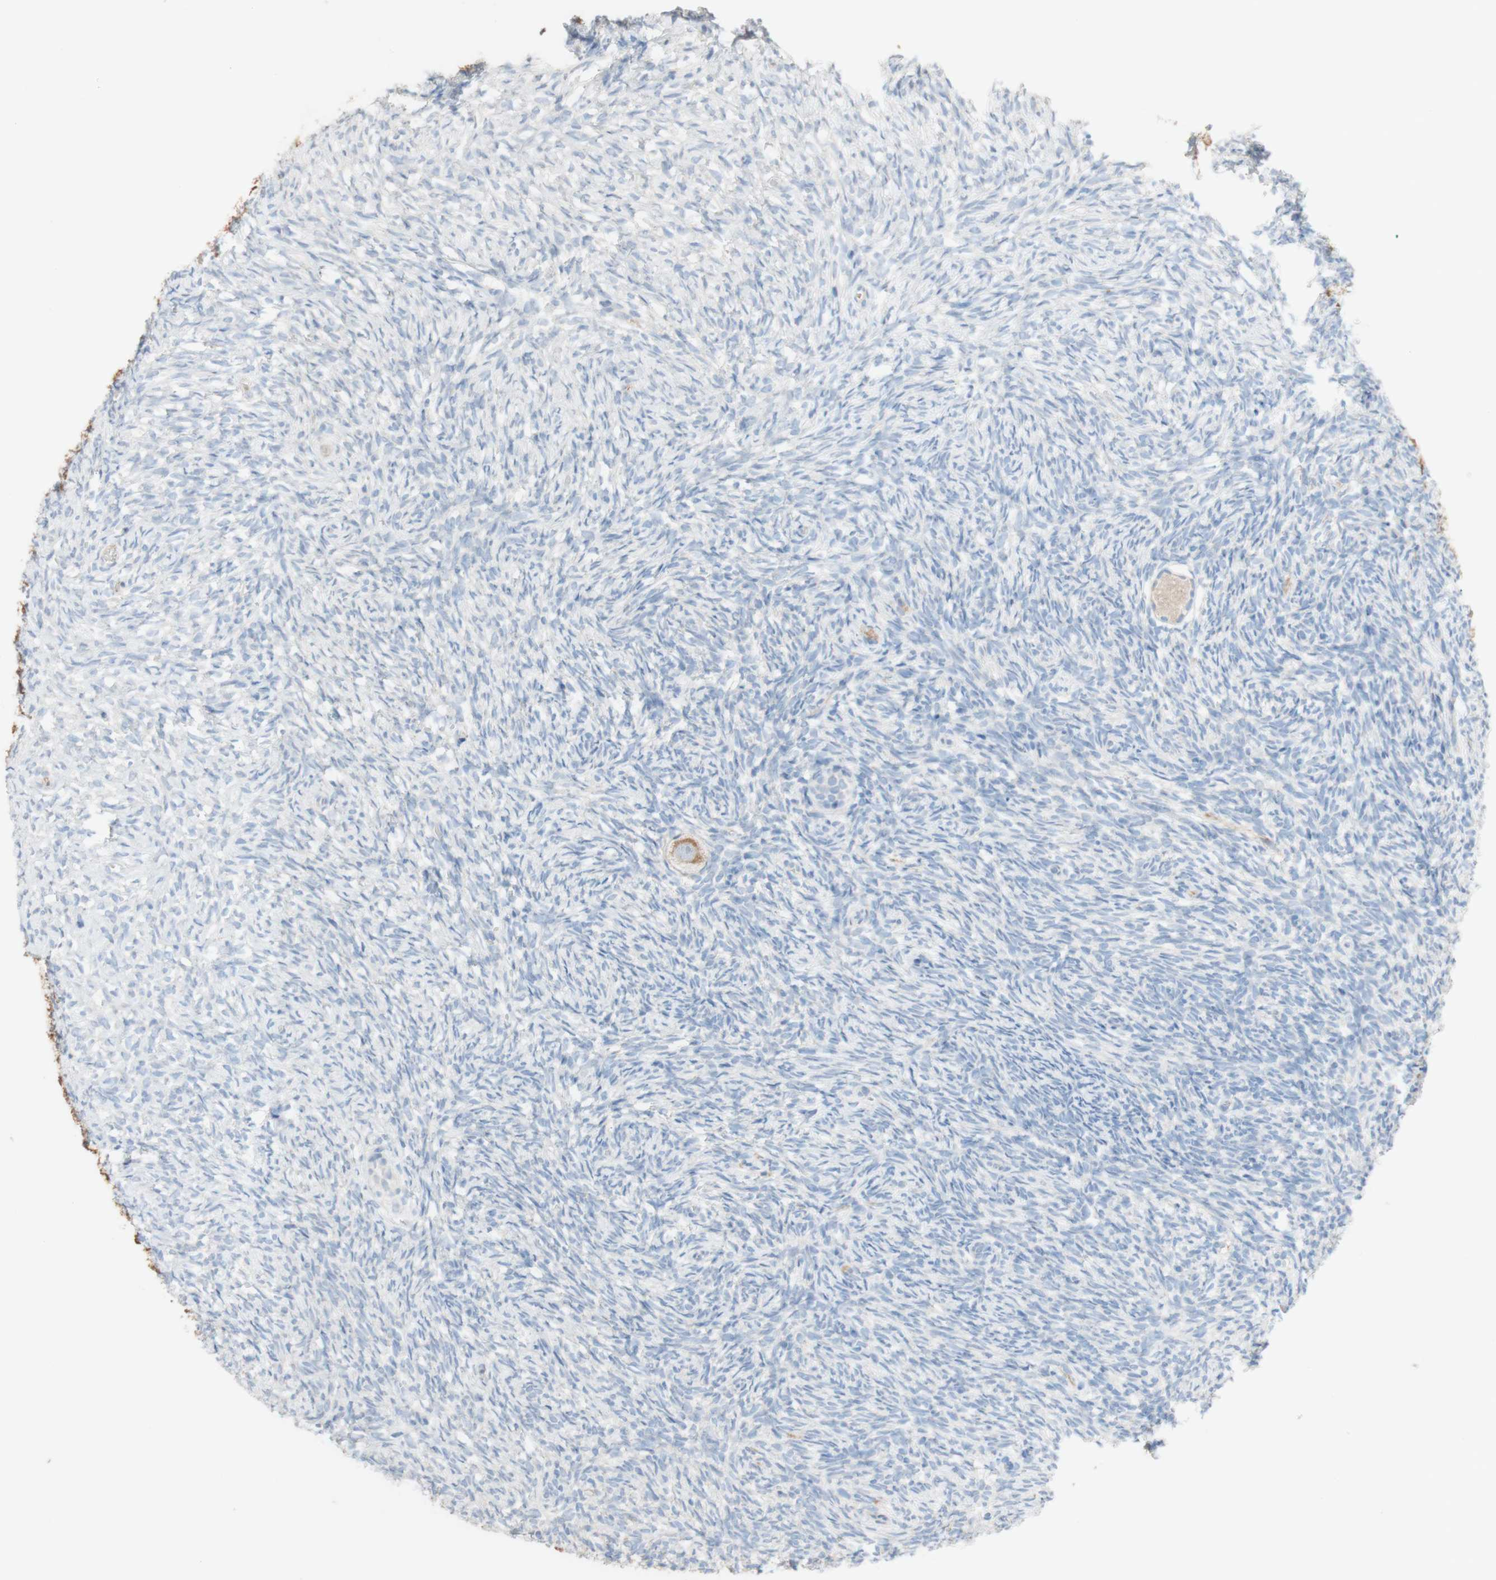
{"staining": {"intensity": "weak", "quantity": ">75%", "location": "cytoplasmic/membranous"}, "tissue": "ovary", "cell_type": "Follicle cells", "image_type": "normal", "snomed": [{"axis": "morphology", "description": "Normal tissue, NOS"}, {"axis": "topography", "description": "Ovary"}], "caption": "Unremarkable ovary exhibits weak cytoplasmic/membranous expression in approximately >75% of follicle cells, visualized by immunohistochemistry. Using DAB (brown) and hematoxylin (blue) stains, captured at high magnification using brightfield microscopy.", "gene": "PACSIN1", "patient": {"sex": "female", "age": 35}}